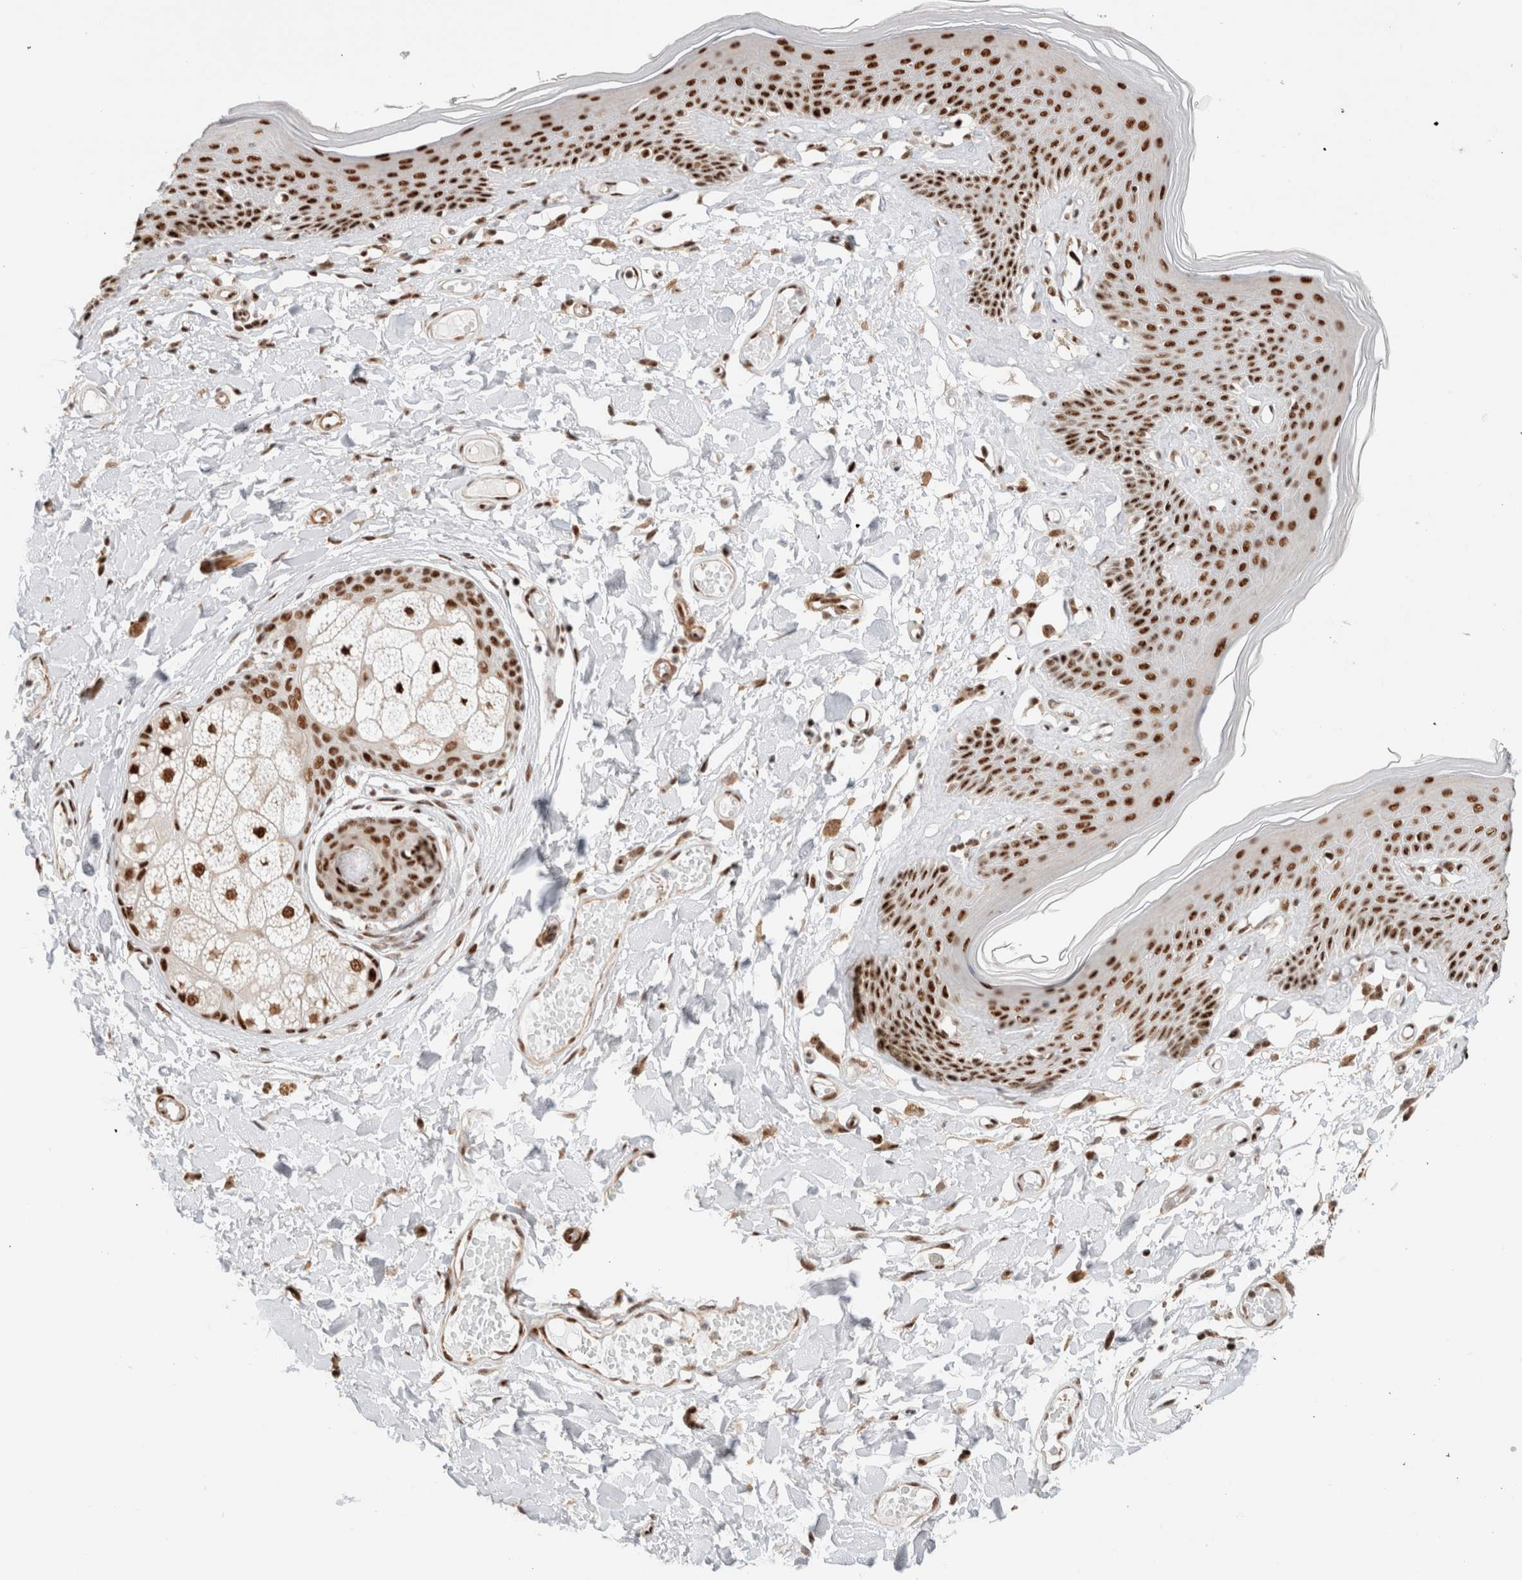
{"staining": {"intensity": "strong", "quantity": ">75%", "location": "nuclear"}, "tissue": "skin", "cell_type": "Epidermal cells", "image_type": "normal", "snomed": [{"axis": "morphology", "description": "Normal tissue, NOS"}, {"axis": "topography", "description": "Vulva"}], "caption": "Immunohistochemistry photomicrograph of normal human skin stained for a protein (brown), which reveals high levels of strong nuclear expression in approximately >75% of epidermal cells.", "gene": "ID3", "patient": {"sex": "female", "age": 73}}